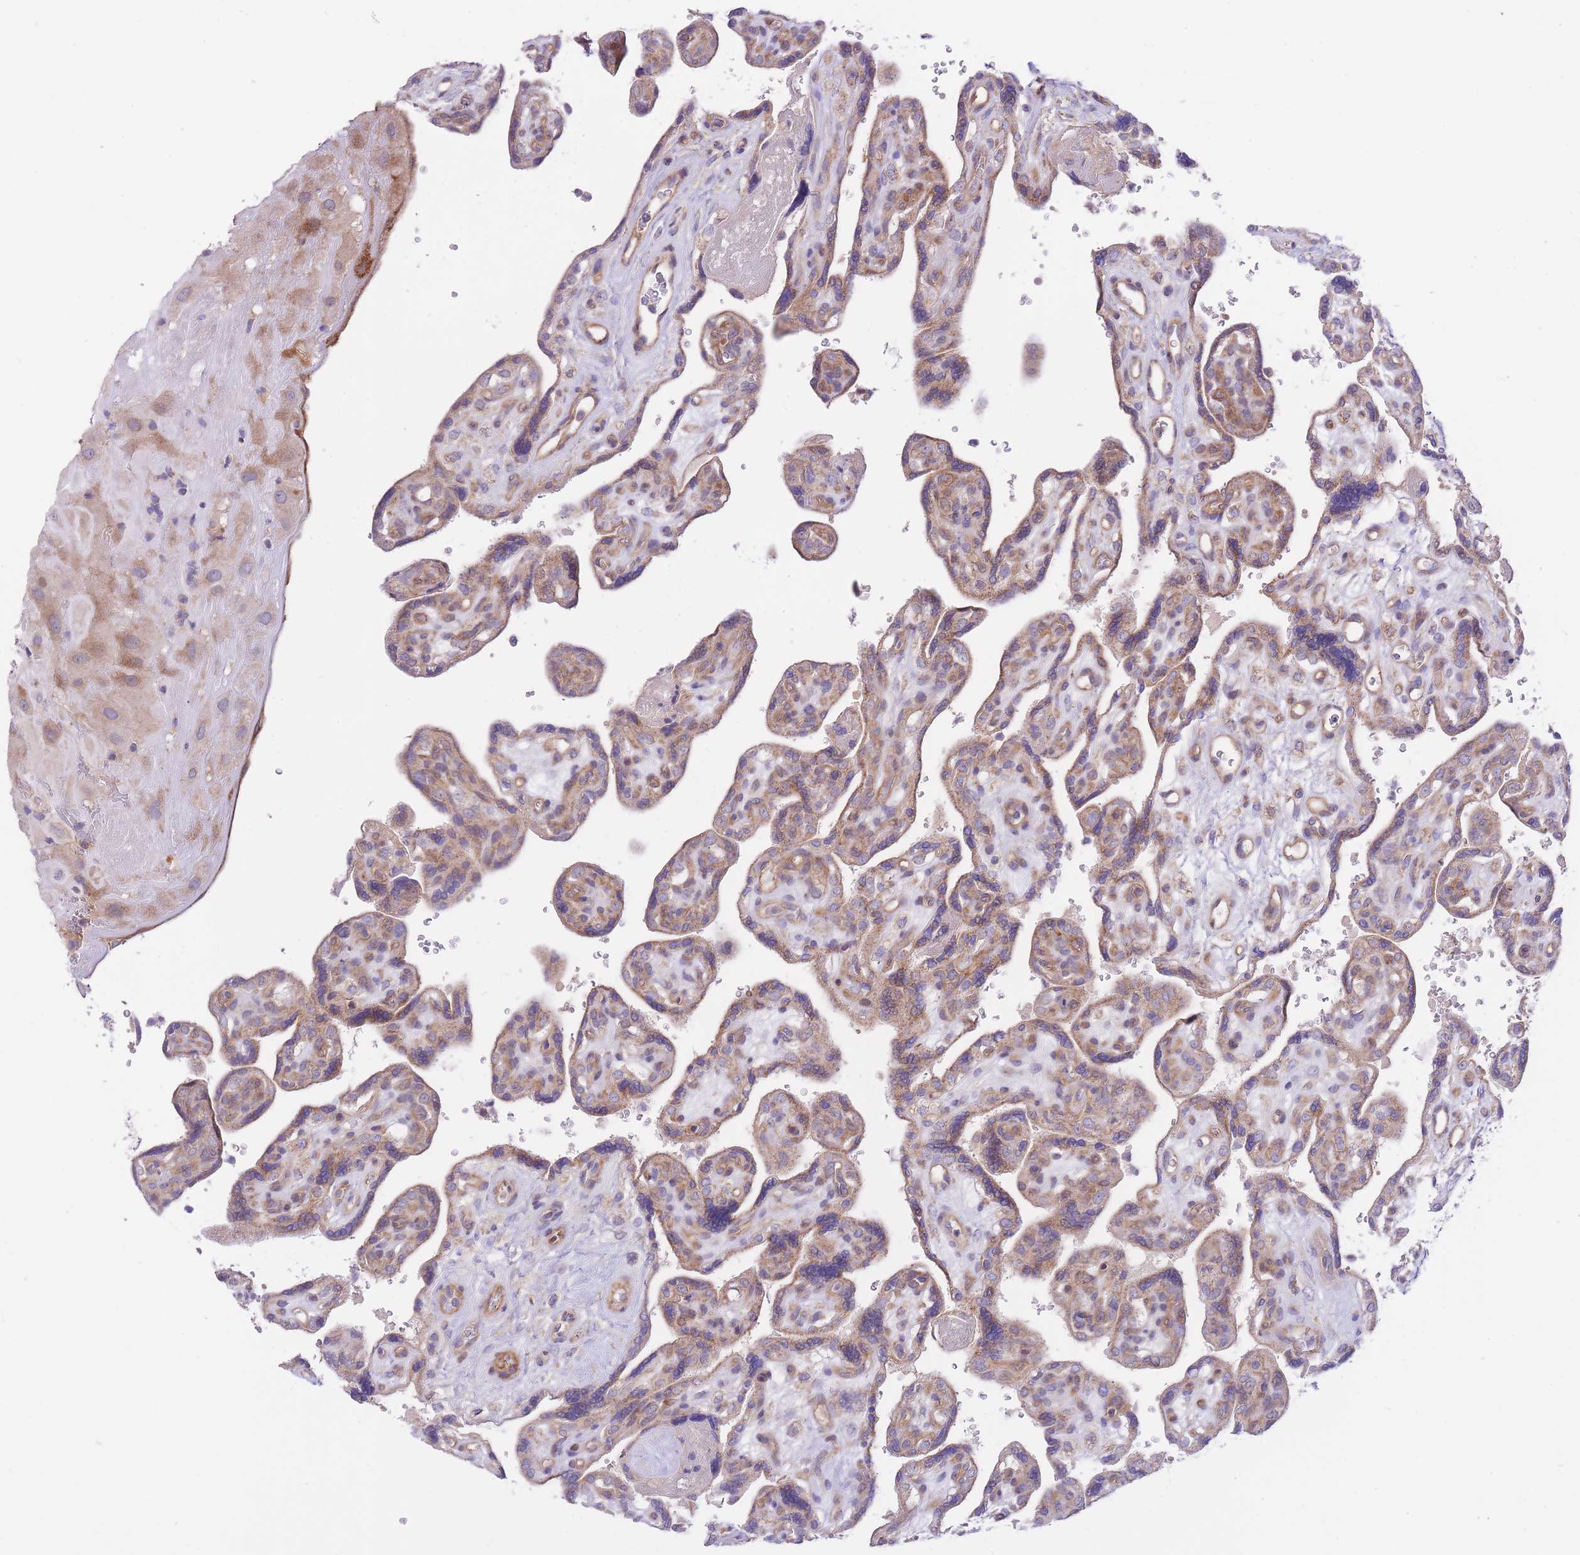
{"staining": {"intensity": "moderate", "quantity": ">75%", "location": "cytoplasmic/membranous"}, "tissue": "placenta", "cell_type": "Decidual cells", "image_type": "normal", "snomed": [{"axis": "morphology", "description": "Normal tissue, NOS"}, {"axis": "topography", "description": "Placenta"}], "caption": "This histopathology image displays normal placenta stained with immunohistochemistry to label a protein in brown. The cytoplasmic/membranous of decidual cells show moderate positivity for the protein. Nuclei are counter-stained blue.", "gene": "CHAC1", "patient": {"sex": "female", "age": 39}}